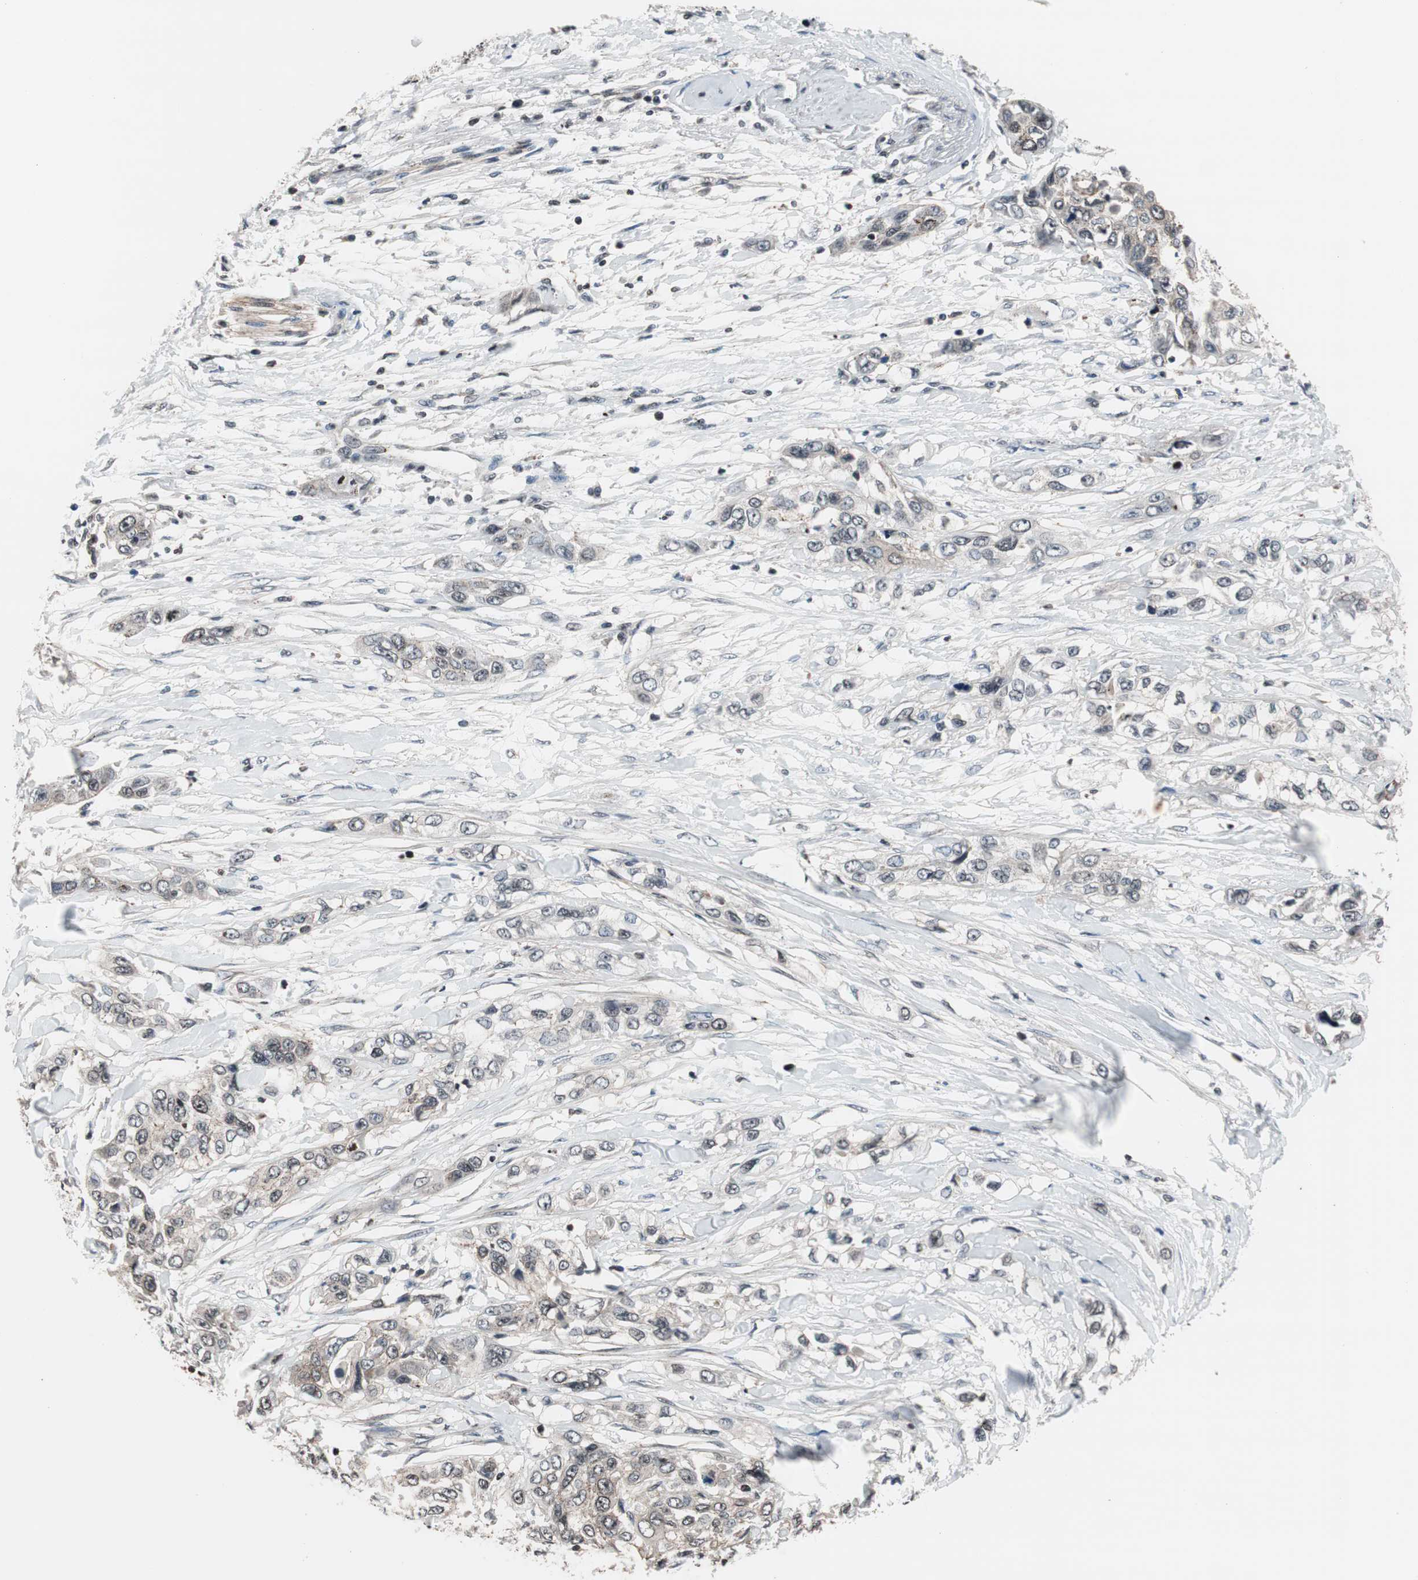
{"staining": {"intensity": "negative", "quantity": "none", "location": "none"}, "tissue": "pancreatic cancer", "cell_type": "Tumor cells", "image_type": "cancer", "snomed": [{"axis": "morphology", "description": "Adenocarcinoma, NOS"}, {"axis": "topography", "description": "Pancreas"}], "caption": "A photomicrograph of pancreatic cancer (adenocarcinoma) stained for a protein displays no brown staining in tumor cells. (DAB immunohistochemistry with hematoxylin counter stain).", "gene": "RFC1", "patient": {"sex": "female", "age": 70}}